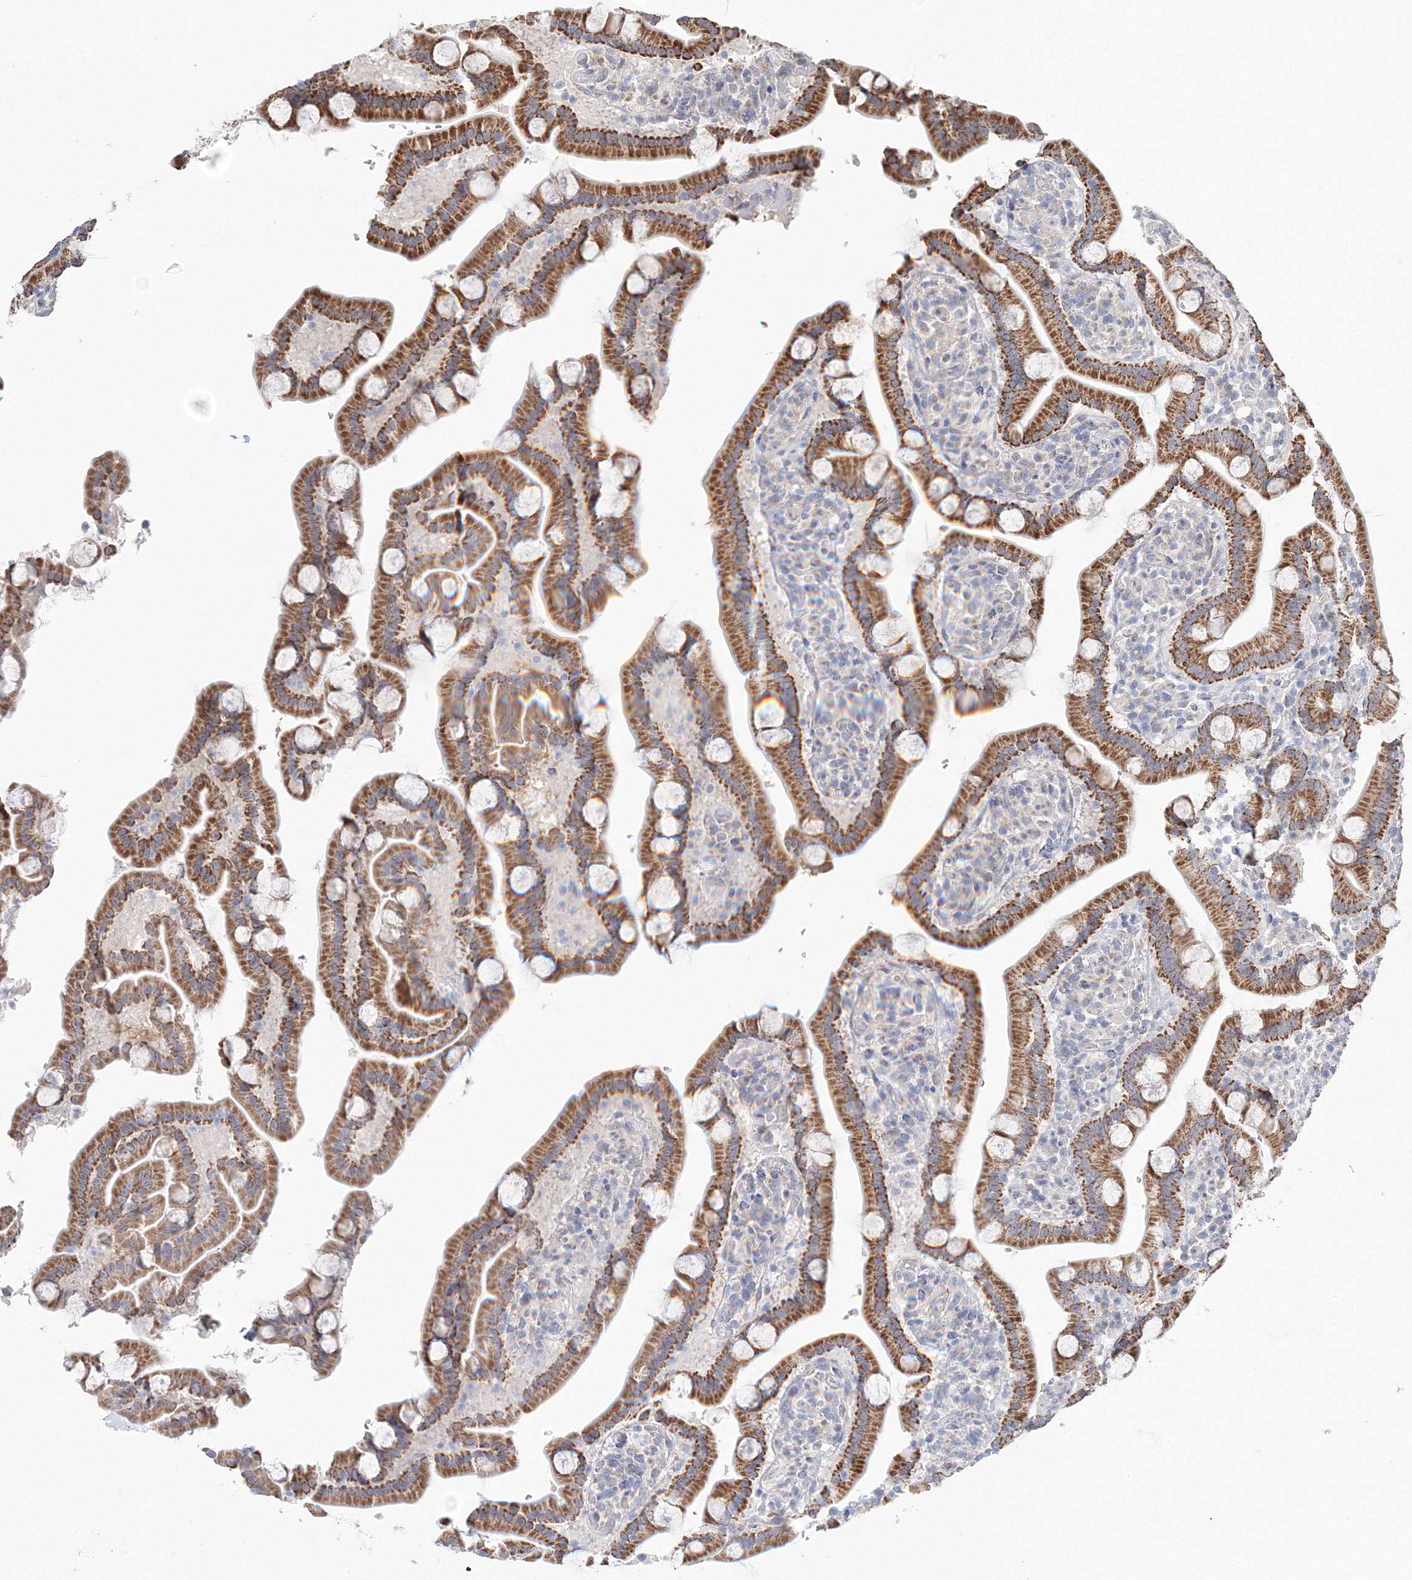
{"staining": {"intensity": "moderate", "quantity": ">75%", "location": "cytoplasmic/membranous"}, "tissue": "duodenum", "cell_type": "Glandular cells", "image_type": "normal", "snomed": [{"axis": "morphology", "description": "Normal tissue, NOS"}, {"axis": "topography", "description": "Duodenum"}], "caption": "A high-resolution image shows immunohistochemistry staining of unremarkable duodenum, which exhibits moderate cytoplasmic/membranous staining in about >75% of glandular cells.", "gene": "DHRS12", "patient": {"sex": "male", "age": 55}}